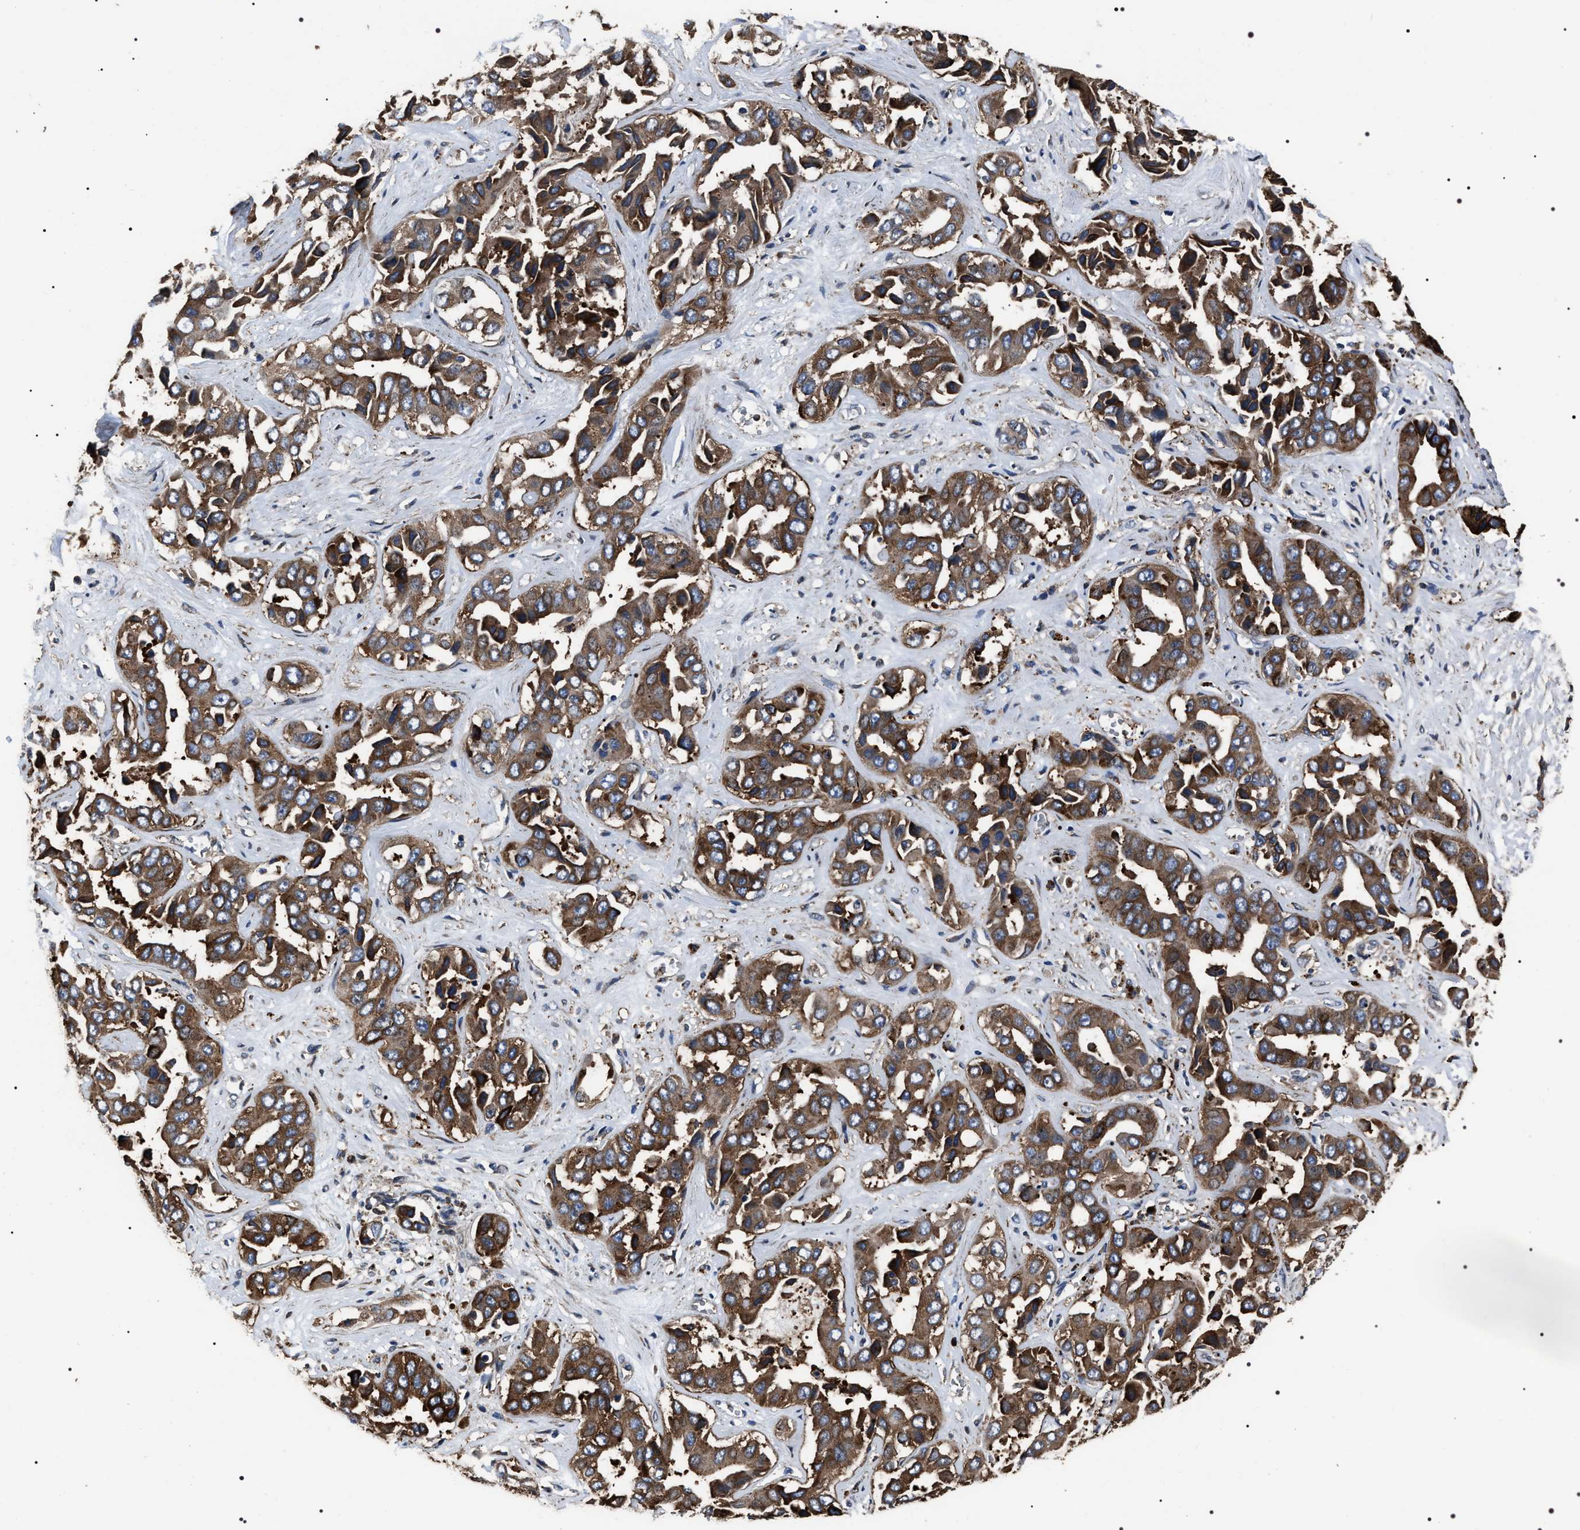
{"staining": {"intensity": "moderate", "quantity": ">75%", "location": "cytoplasmic/membranous"}, "tissue": "liver cancer", "cell_type": "Tumor cells", "image_type": "cancer", "snomed": [{"axis": "morphology", "description": "Cholangiocarcinoma"}, {"axis": "topography", "description": "Liver"}], "caption": "Human liver cancer (cholangiocarcinoma) stained for a protein (brown) reveals moderate cytoplasmic/membranous positive expression in approximately >75% of tumor cells.", "gene": "HSCB", "patient": {"sex": "female", "age": 52}}